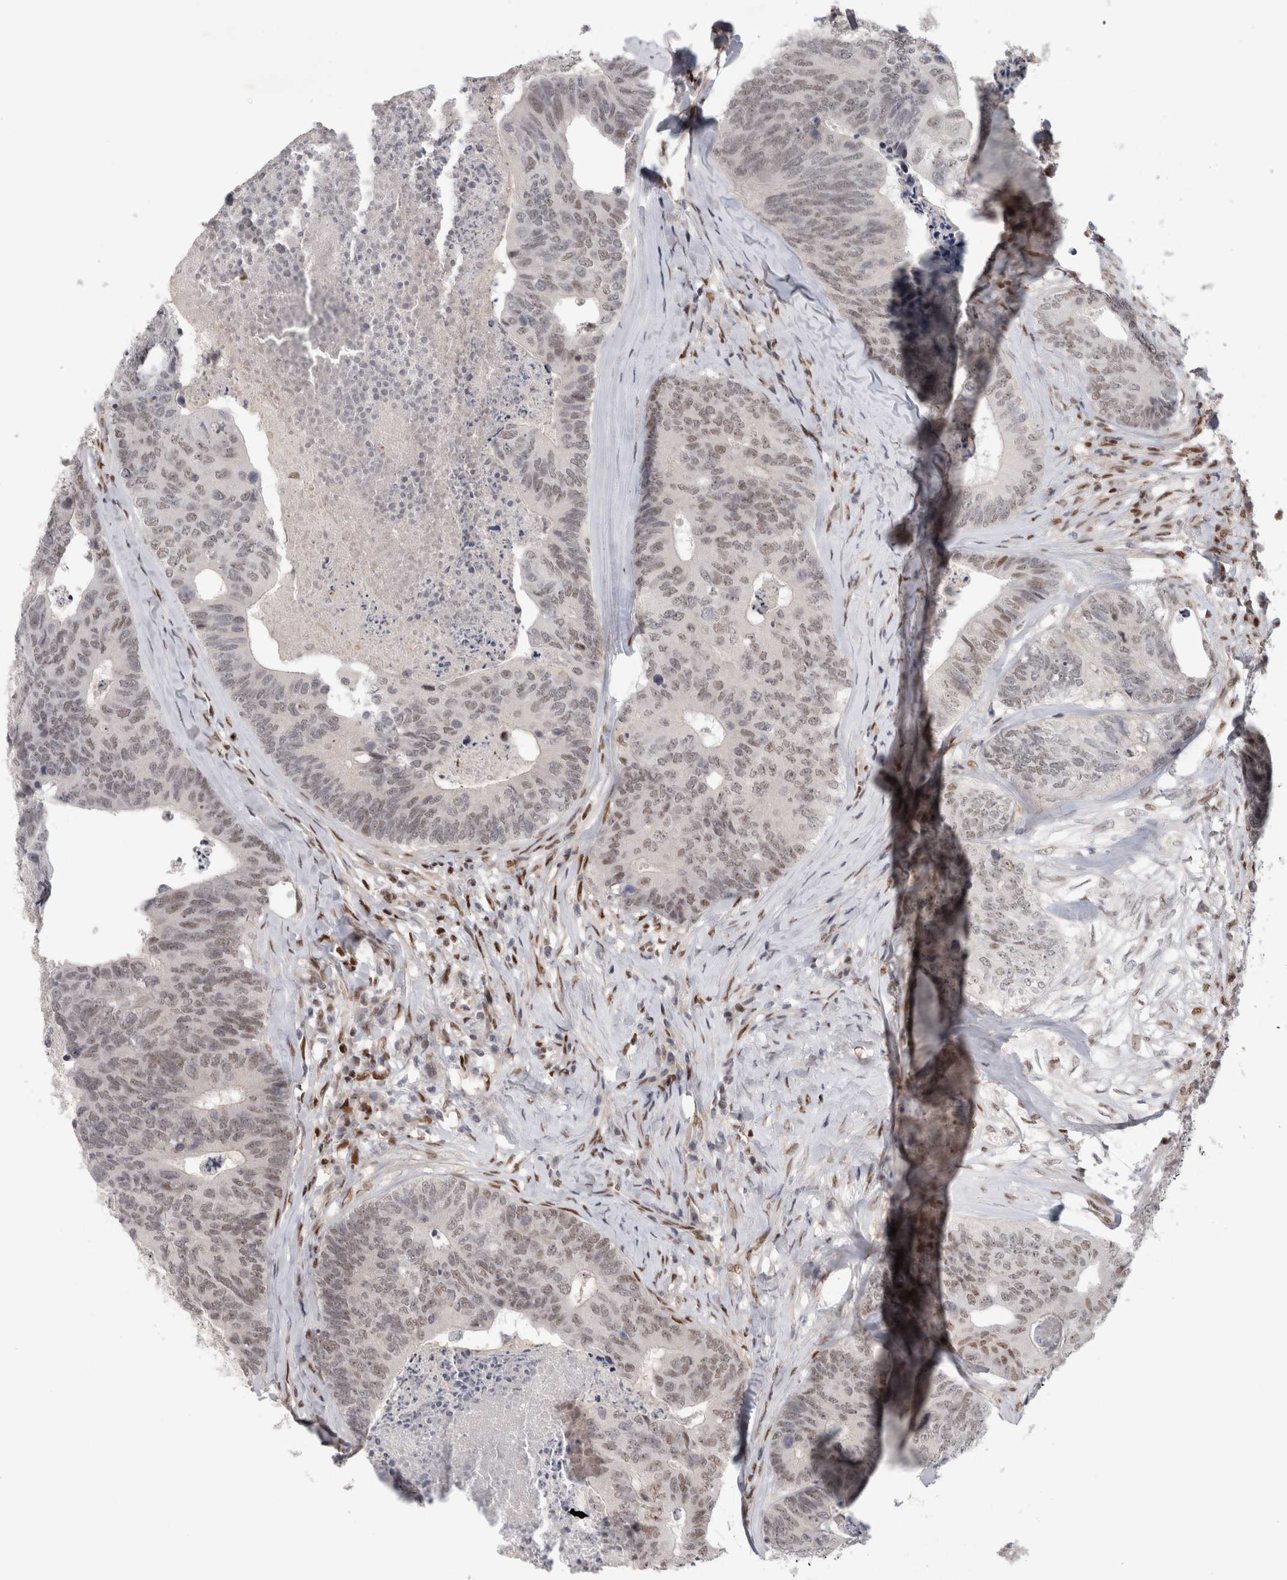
{"staining": {"intensity": "weak", "quantity": "25%-75%", "location": "nuclear"}, "tissue": "colorectal cancer", "cell_type": "Tumor cells", "image_type": "cancer", "snomed": [{"axis": "morphology", "description": "Adenocarcinoma, NOS"}, {"axis": "topography", "description": "Colon"}], "caption": "Immunohistochemical staining of human colorectal cancer exhibits weak nuclear protein expression in approximately 25%-75% of tumor cells.", "gene": "SRARP", "patient": {"sex": "female", "age": 67}}